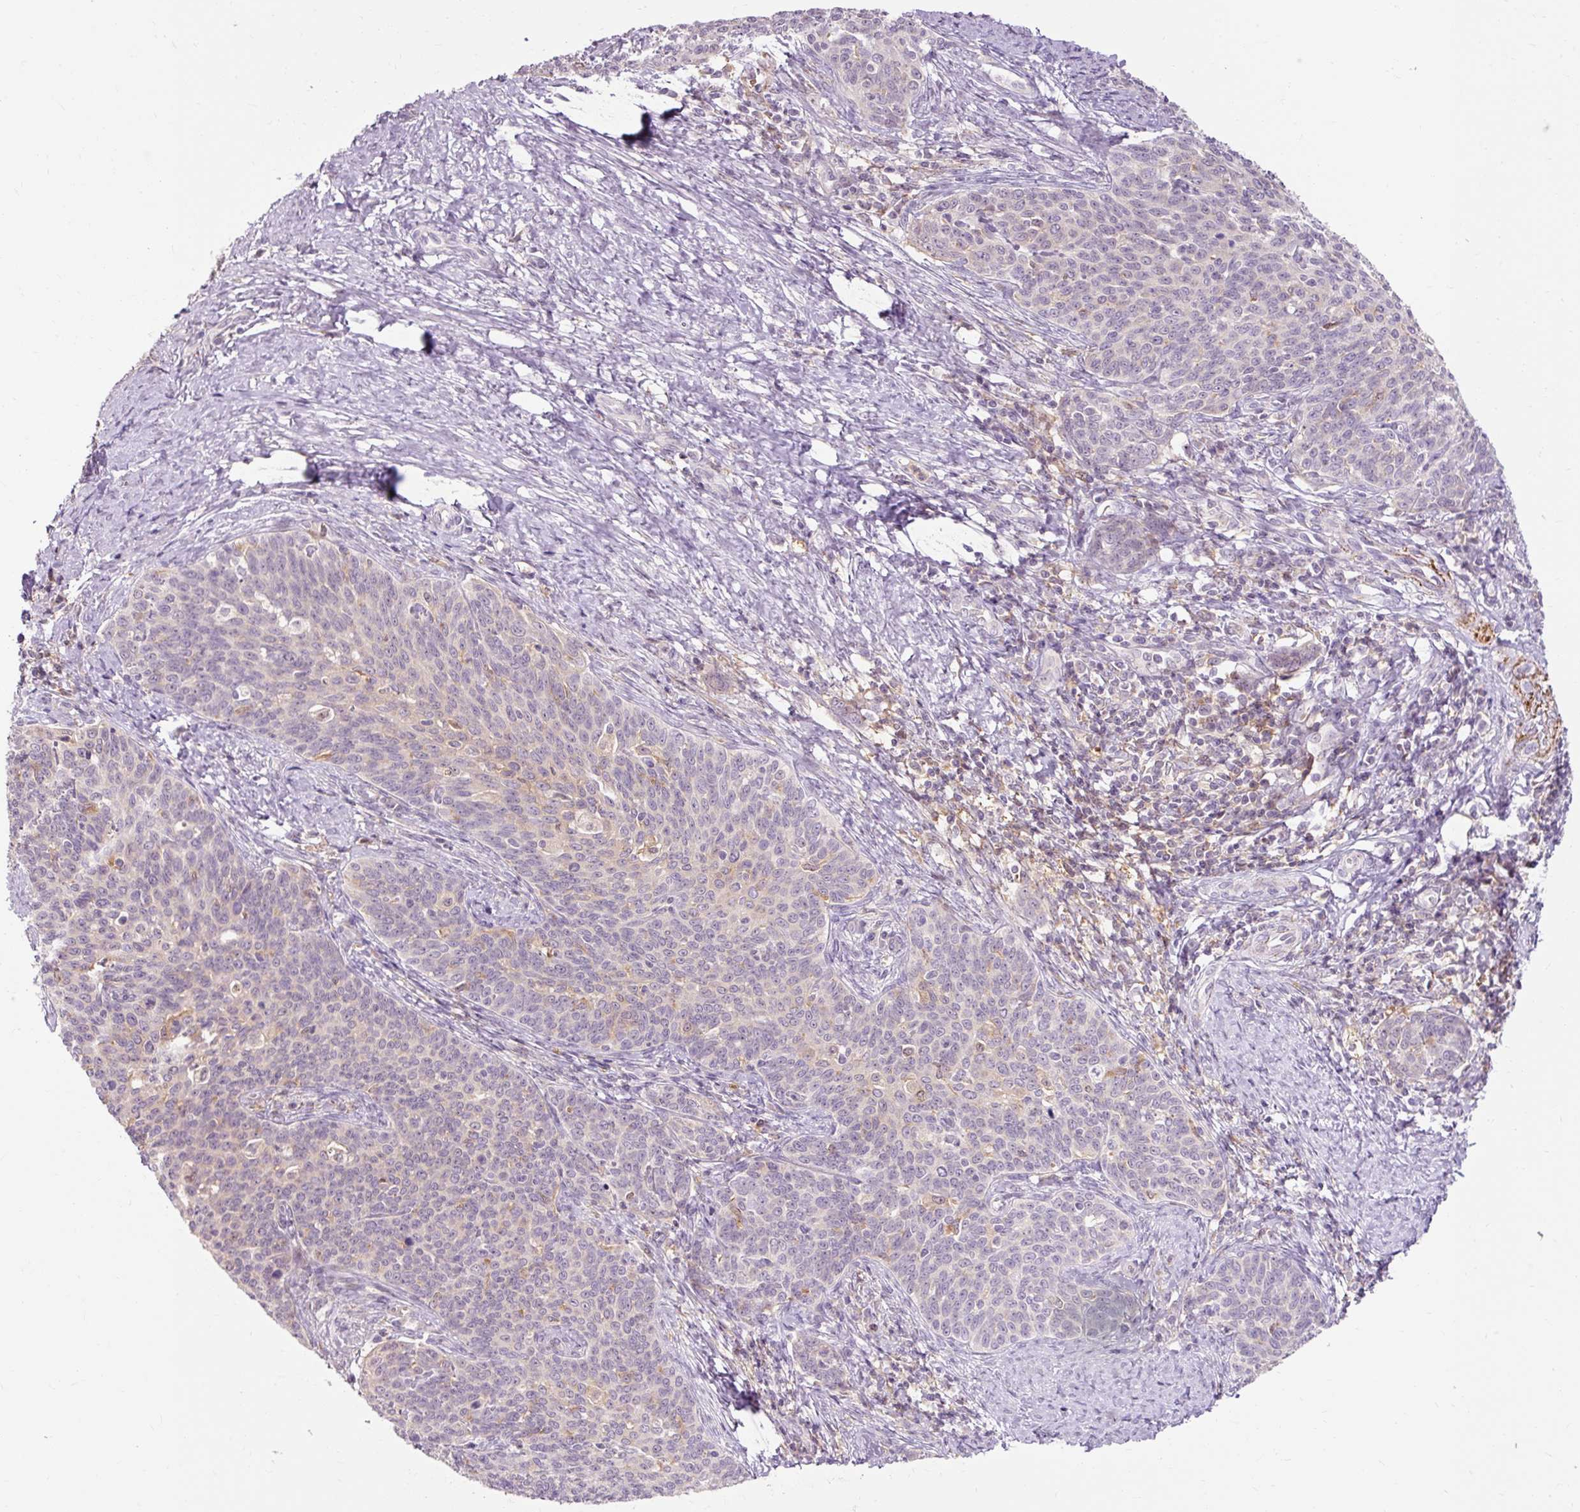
{"staining": {"intensity": "weak", "quantity": "<25%", "location": "cytoplasmic/membranous"}, "tissue": "cervical cancer", "cell_type": "Tumor cells", "image_type": "cancer", "snomed": [{"axis": "morphology", "description": "Squamous cell carcinoma, NOS"}, {"axis": "topography", "description": "Cervix"}], "caption": "Micrograph shows no protein staining in tumor cells of cervical cancer (squamous cell carcinoma) tissue.", "gene": "CEBPZ", "patient": {"sex": "female", "age": 39}}